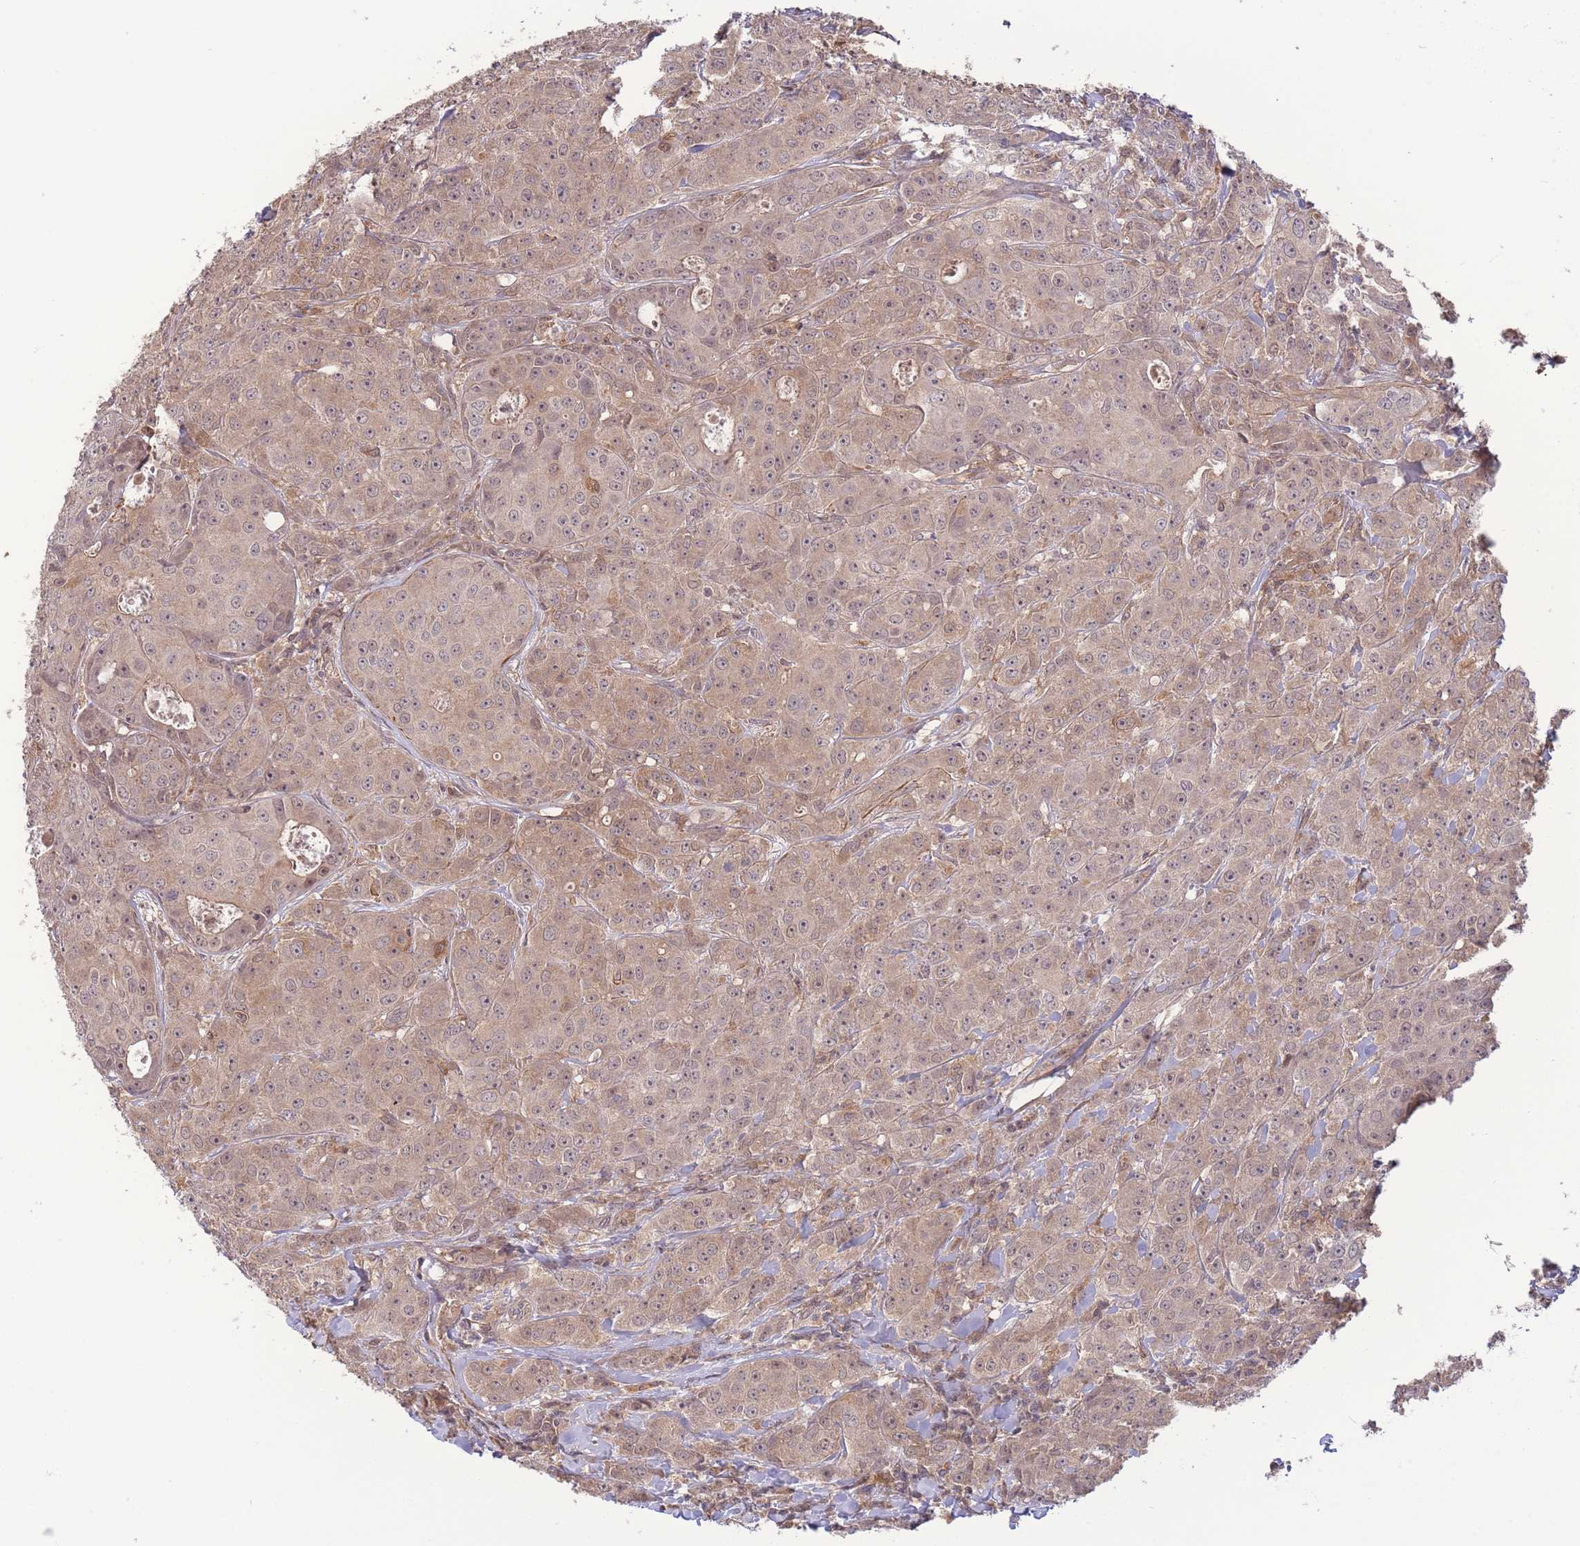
{"staining": {"intensity": "weak", "quantity": ">75%", "location": "cytoplasmic/membranous"}, "tissue": "breast cancer", "cell_type": "Tumor cells", "image_type": "cancer", "snomed": [{"axis": "morphology", "description": "Duct carcinoma"}, {"axis": "topography", "description": "Breast"}], "caption": "Tumor cells display weak cytoplasmic/membranous expression in about >75% of cells in breast cancer. (Brightfield microscopy of DAB IHC at high magnification).", "gene": "ZNF304", "patient": {"sex": "female", "age": 43}}